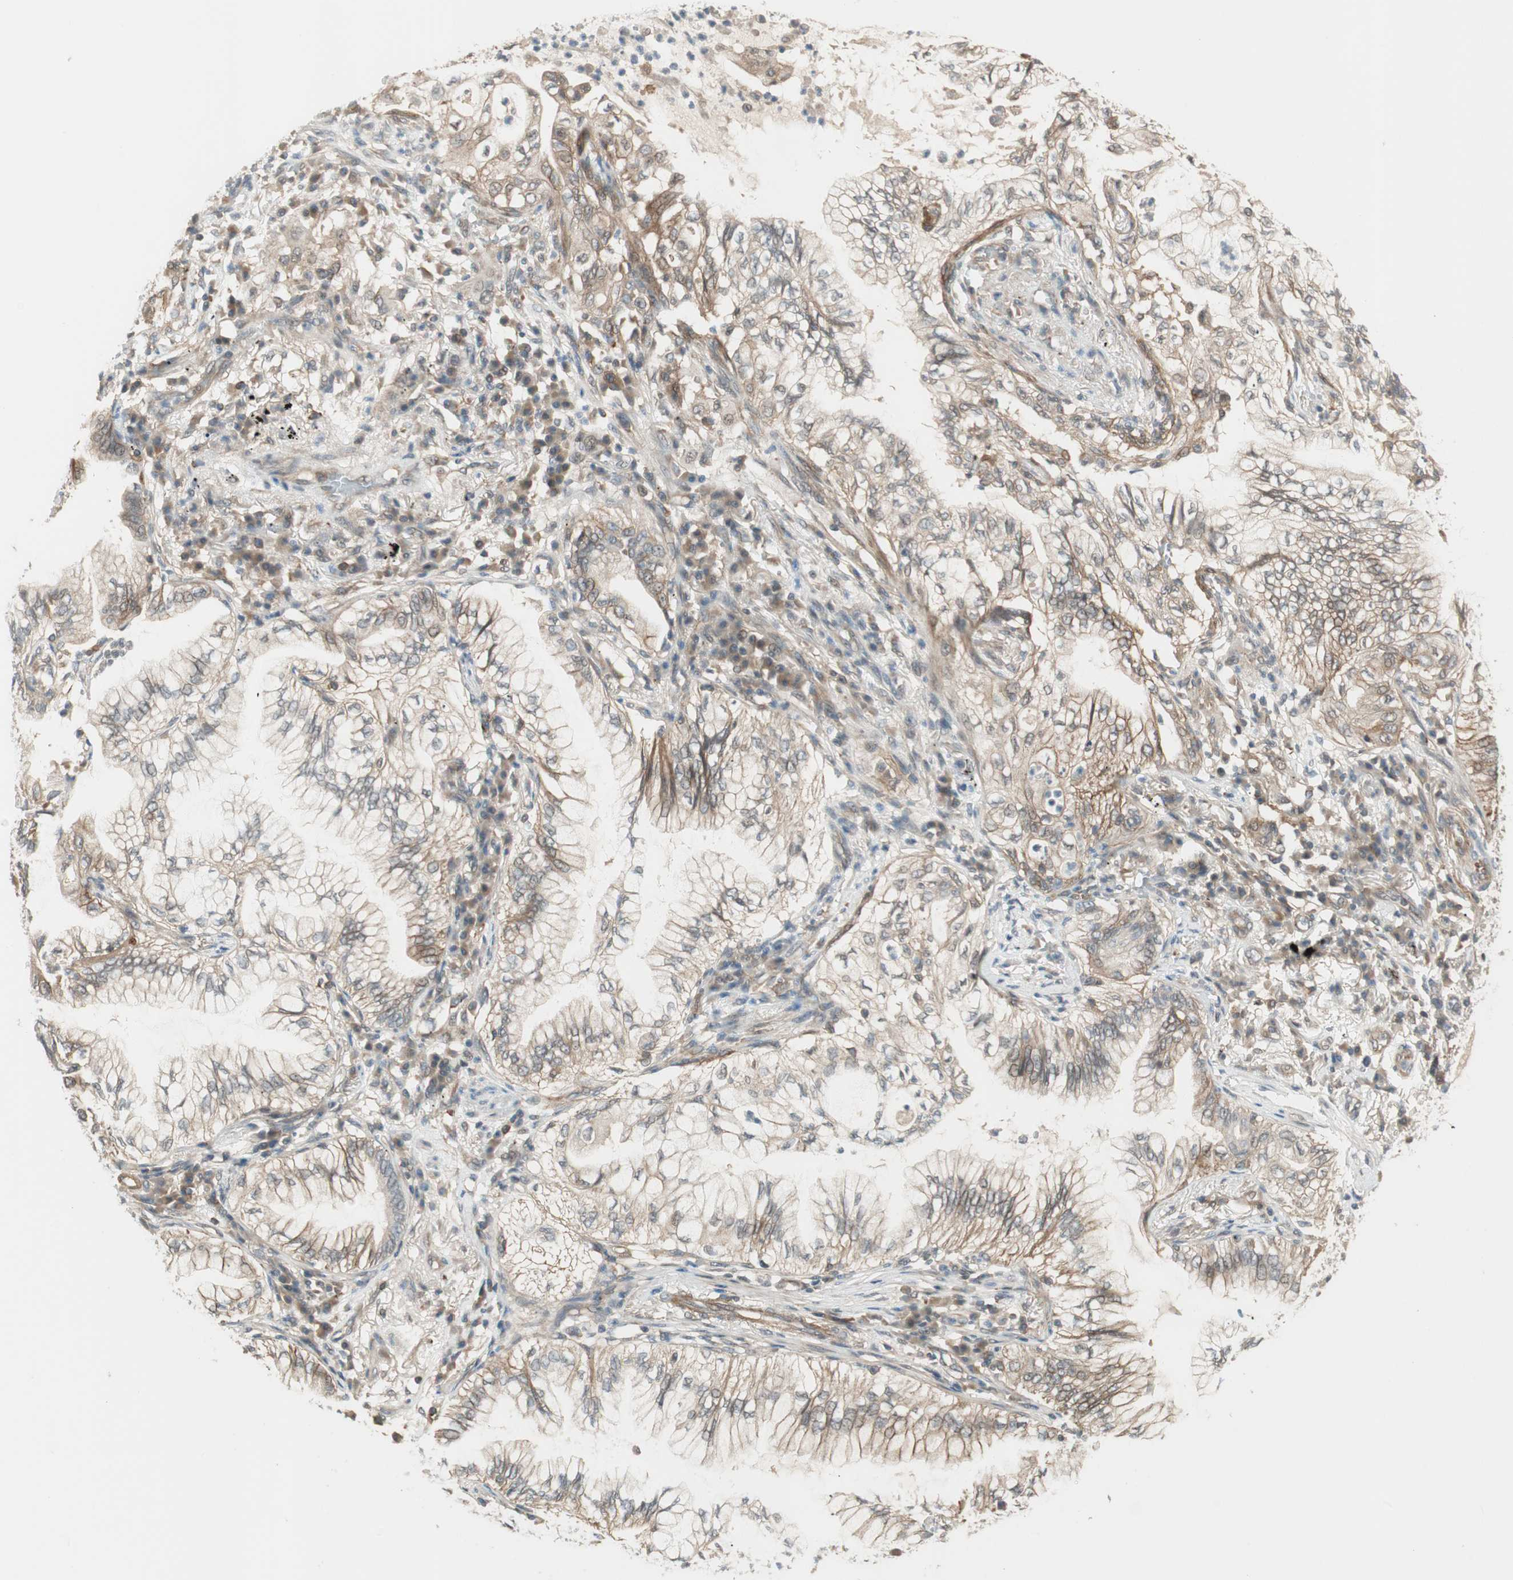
{"staining": {"intensity": "weak", "quantity": "25%-75%", "location": "cytoplasmic/membranous"}, "tissue": "lung cancer", "cell_type": "Tumor cells", "image_type": "cancer", "snomed": [{"axis": "morphology", "description": "Adenocarcinoma, NOS"}, {"axis": "topography", "description": "Lung"}], "caption": "A high-resolution photomicrograph shows IHC staining of lung cancer (adenocarcinoma), which reveals weak cytoplasmic/membranous positivity in about 25%-75% of tumor cells. Nuclei are stained in blue.", "gene": "PSMD8", "patient": {"sex": "female", "age": 70}}